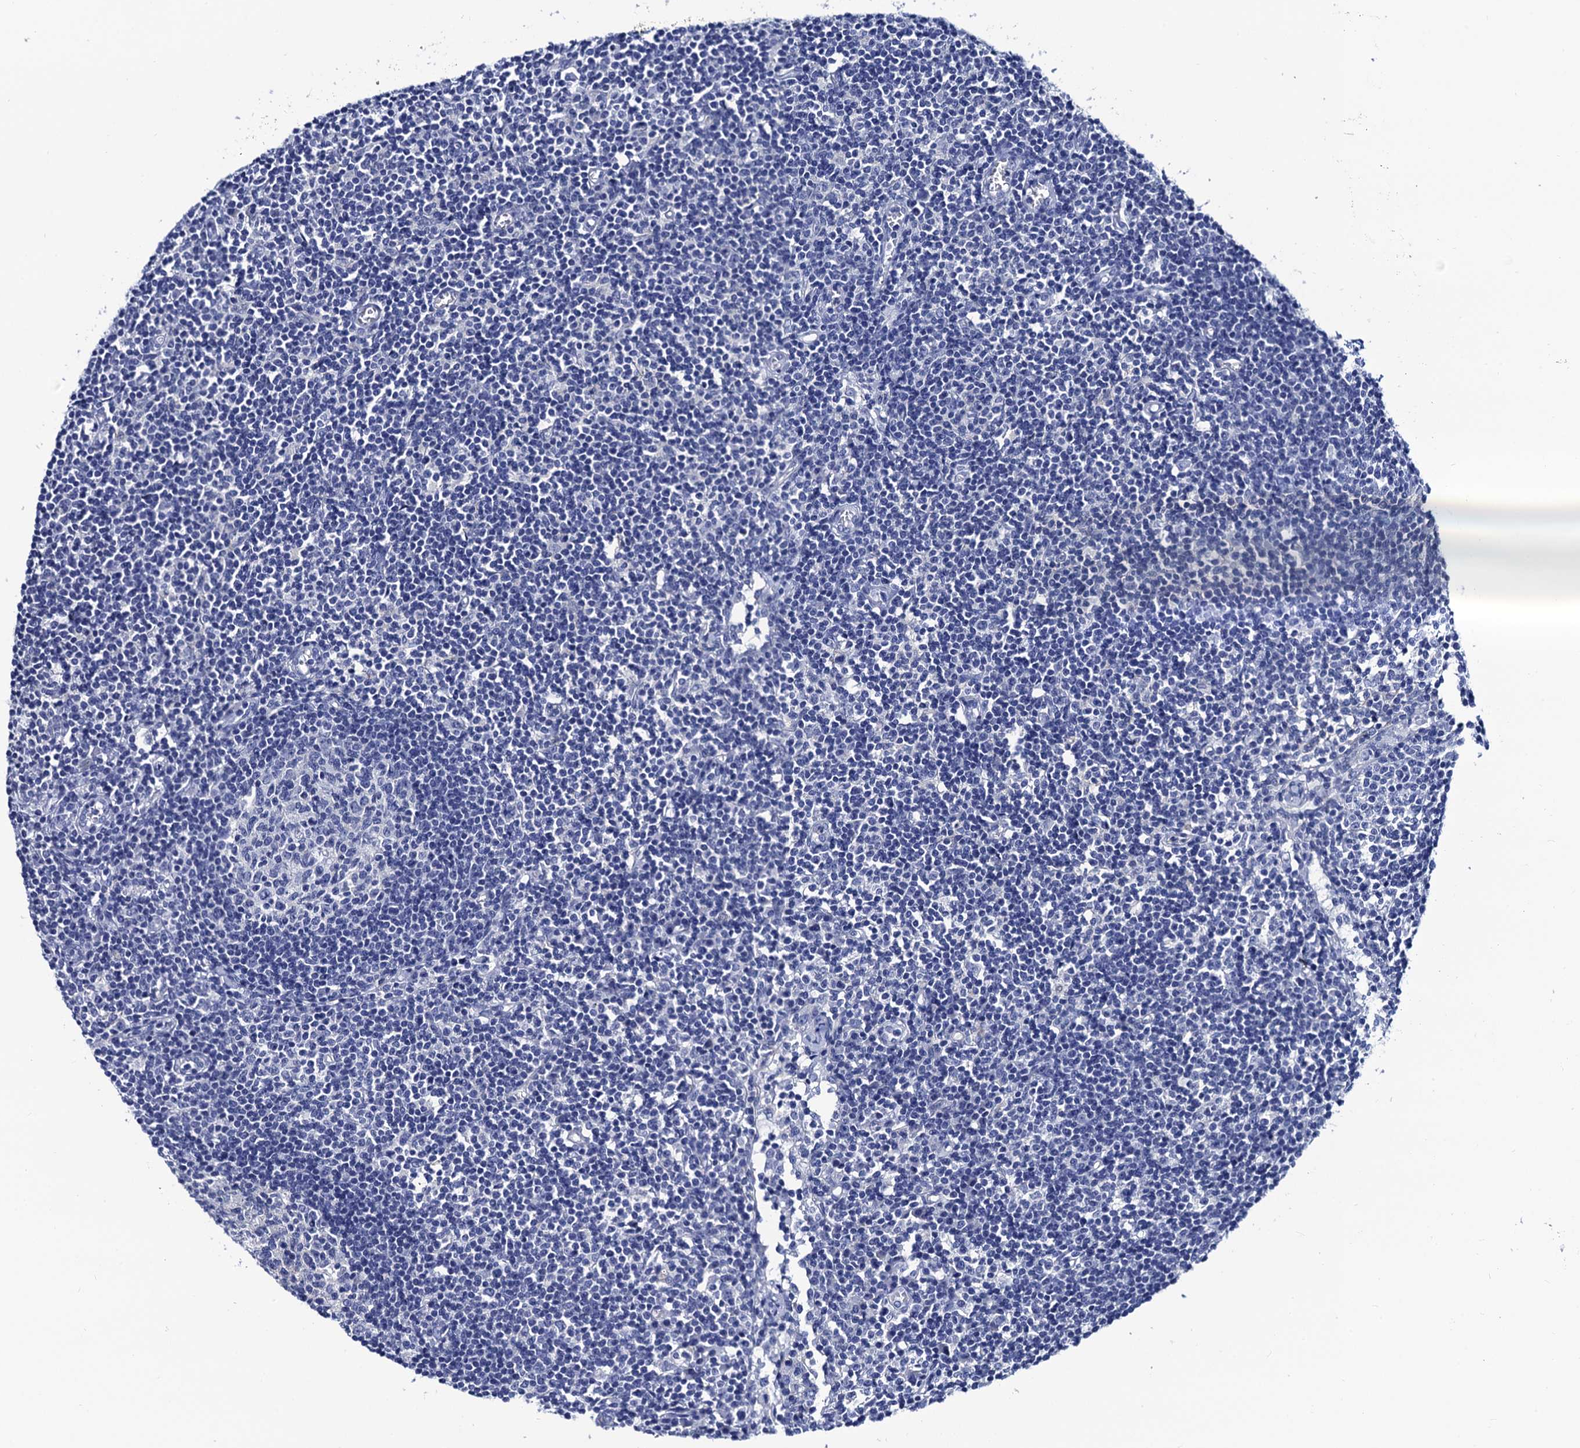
{"staining": {"intensity": "negative", "quantity": "none", "location": "none"}, "tissue": "lymph node", "cell_type": "Germinal center cells", "image_type": "normal", "snomed": [{"axis": "morphology", "description": "Normal tissue, NOS"}, {"axis": "topography", "description": "Lymph node"}], "caption": "Immunohistochemical staining of normal lymph node shows no significant positivity in germinal center cells. (Stains: DAB (3,3'-diaminobenzidine) IHC with hematoxylin counter stain, Microscopy: brightfield microscopy at high magnification).", "gene": "RAB3IP", "patient": {"sex": "female", "age": 55}}